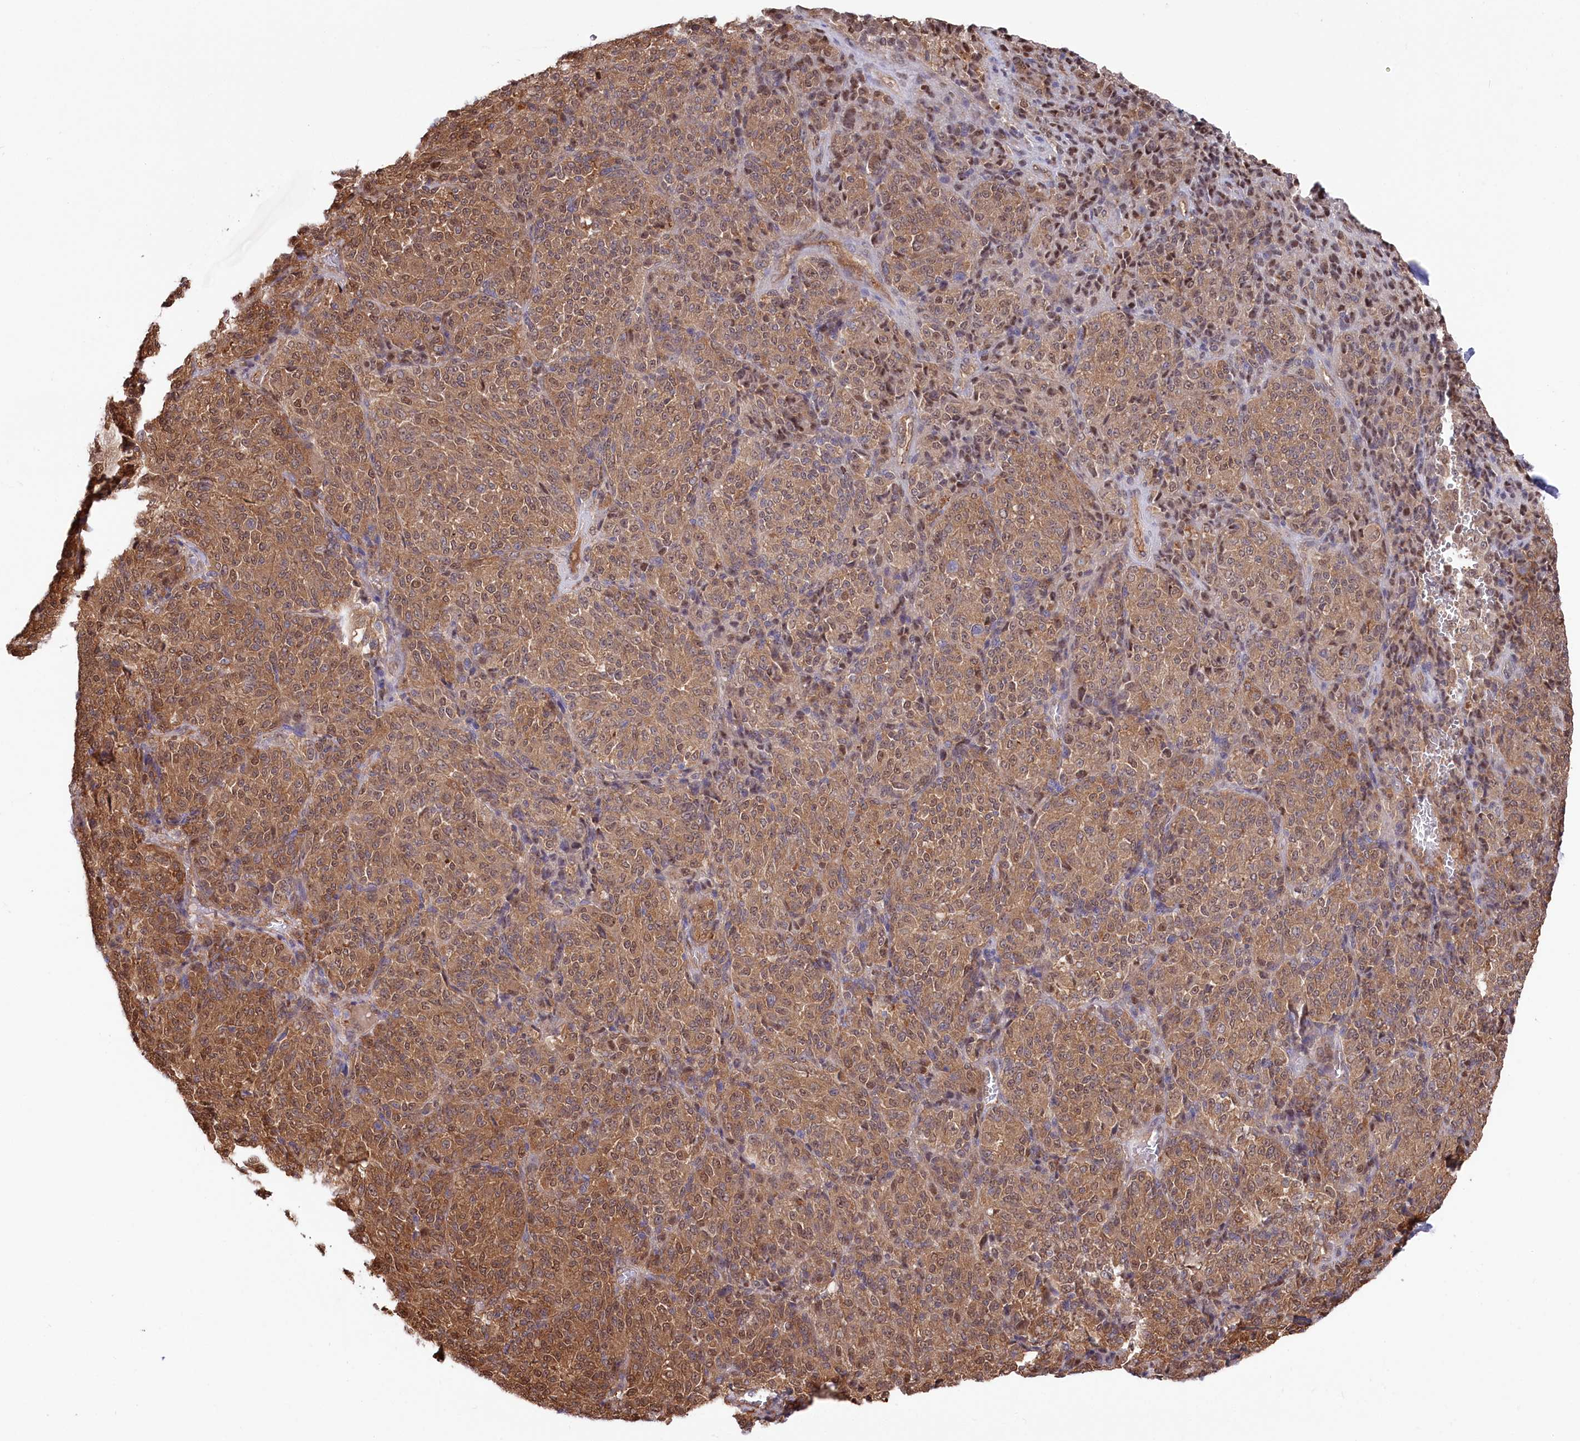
{"staining": {"intensity": "moderate", "quantity": ">75%", "location": "cytoplasmic/membranous,nuclear"}, "tissue": "melanoma", "cell_type": "Tumor cells", "image_type": "cancer", "snomed": [{"axis": "morphology", "description": "Malignant melanoma, Metastatic site"}, {"axis": "topography", "description": "Brain"}], "caption": "Immunohistochemistry (IHC) histopathology image of human malignant melanoma (metastatic site) stained for a protein (brown), which exhibits medium levels of moderate cytoplasmic/membranous and nuclear expression in about >75% of tumor cells.", "gene": "PSMA1", "patient": {"sex": "female", "age": 56}}